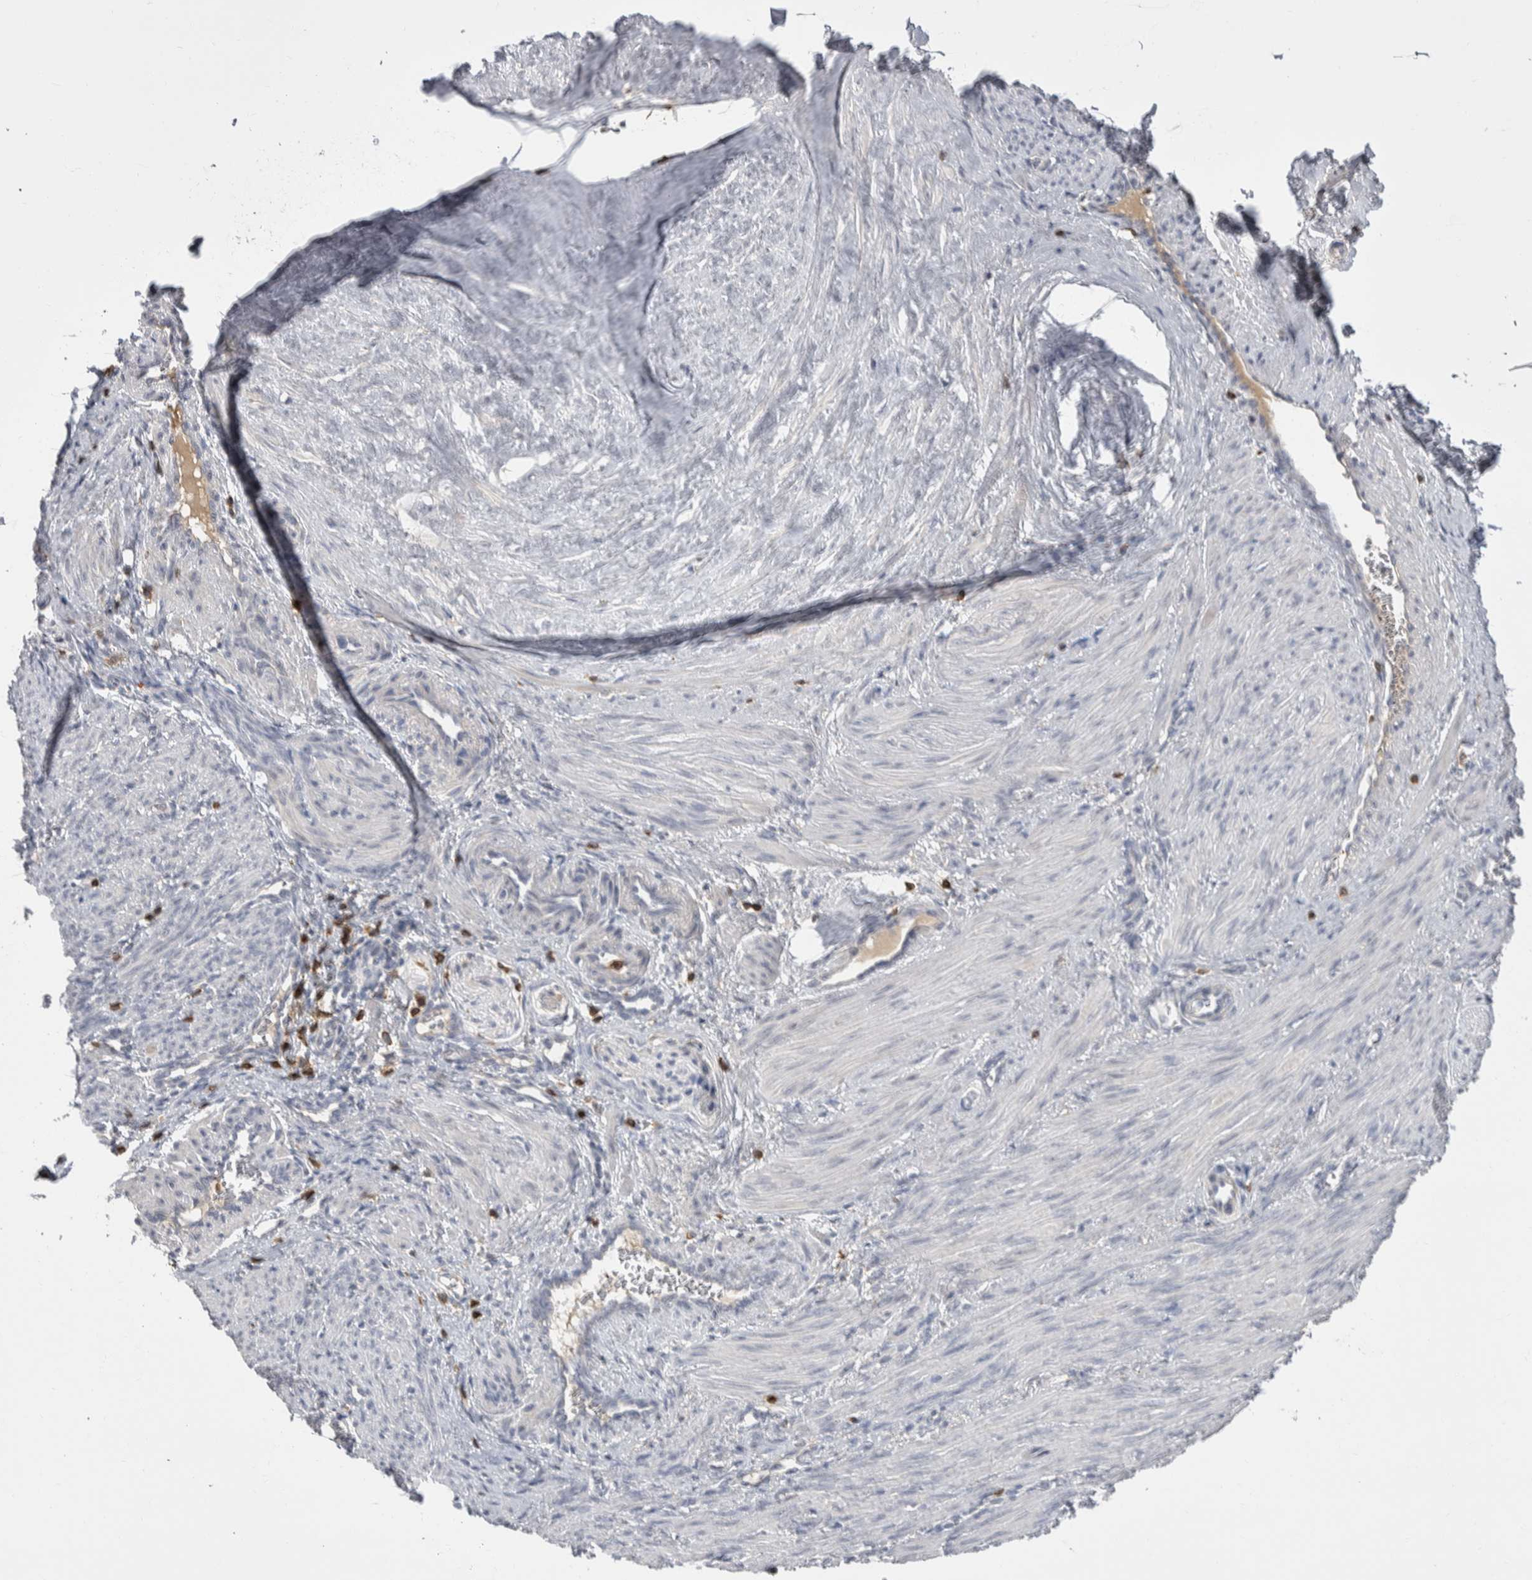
{"staining": {"intensity": "negative", "quantity": "none", "location": "none"}, "tissue": "smooth muscle", "cell_type": "Smooth muscle cells", "image_type": "normal", "snomed": [{"axis": "morphology", "description": "Normal tissue, NOS"}, {"axis": "topography", "description": "Endometrium"}], "caption": "The histopathology image shows no significant expression in smooth muscle cells of smooth muscle. Brightfield microscopy of immunohistochemistry stained with DAB (3,3'-diaminobenzidine) (brown) and hematoxylin (blue), captured at high magnification.", "gene": "CEP295NL", "patient": {"sex": "female", "age": 33}}